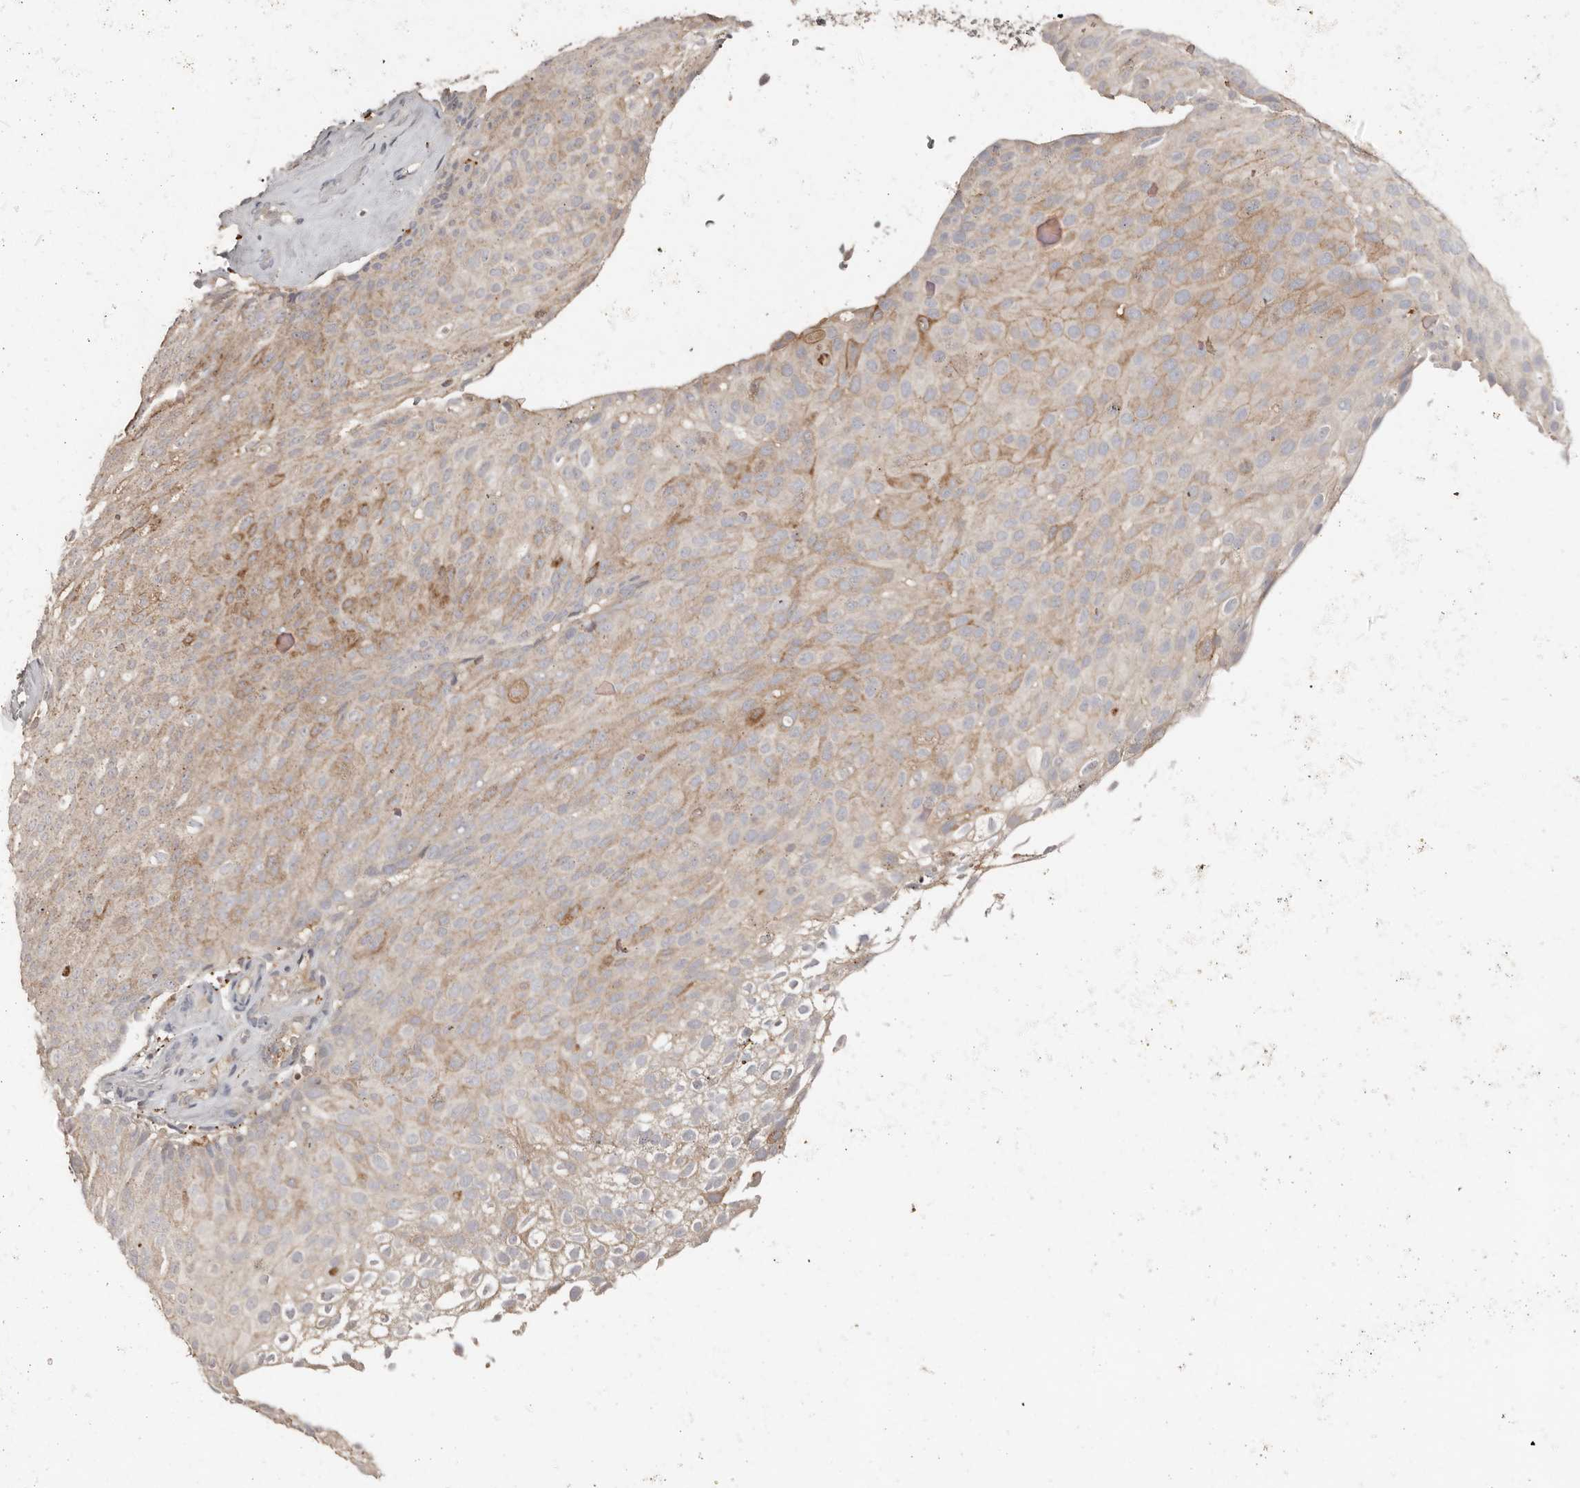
{"staining": {"intensity": "moderate", "quantity": "25%-75%", "location": "cytoplasmic/membranous"}, "tissue": "urothelial cancer", "cell_type": "Tumor cells", "image_type": "cancer", "snomed": [{"axis": "morphology", "description": "Urothelial carcinoma, Low grade"}, {"axis": "topography", "description": "Urinary bladder"}], "caption": "Tumor cells exhibit medium levels of moderate cytoplasmic/membranous expression in about 25%-75% of cells in urothelial cancer. (DAB IHC, brown staining for protein, blue staining for nuclei).", "gene": "SLC39A2", "patient": {"sex": "male", "age": 78}}